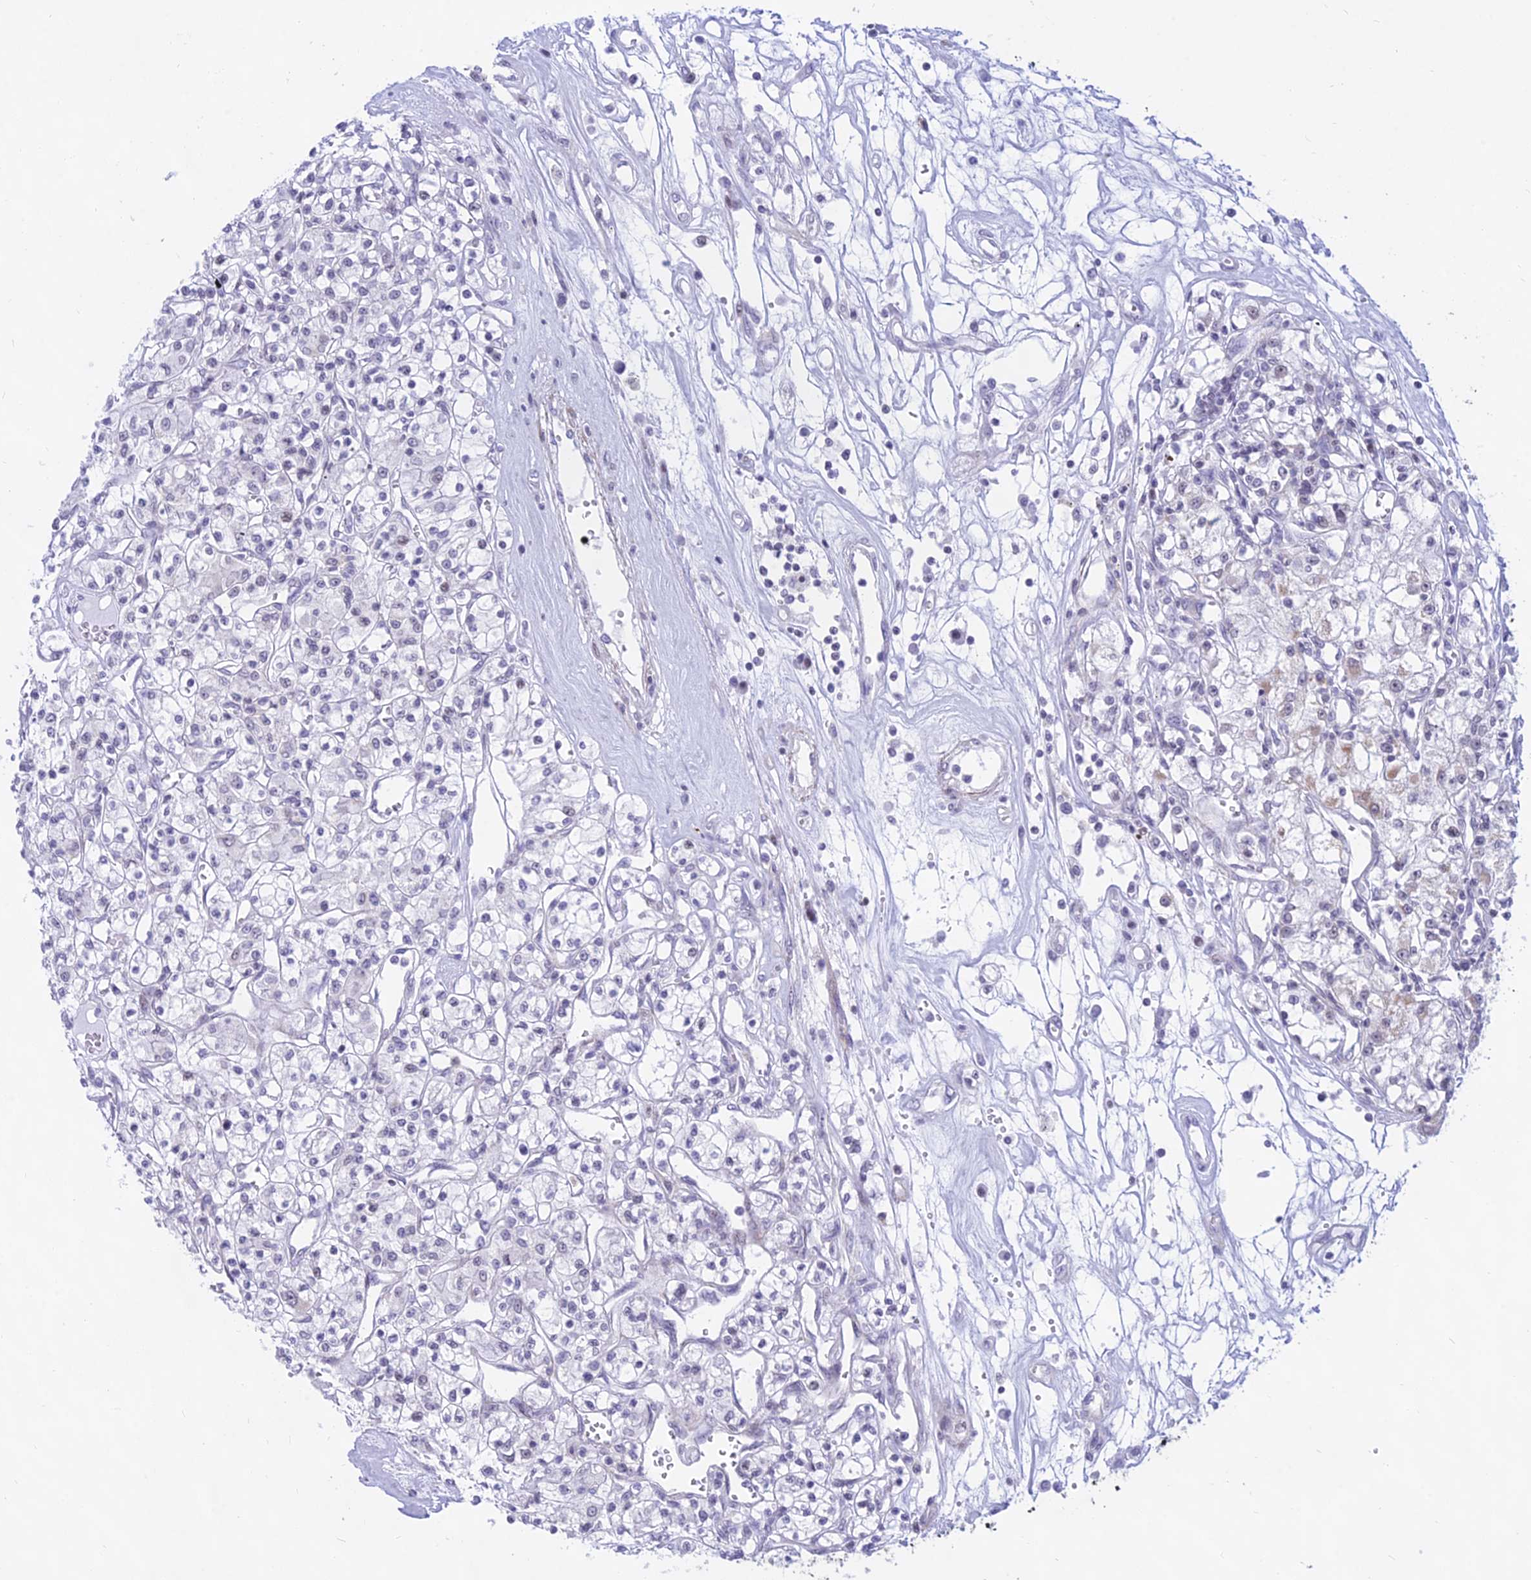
{"staining": {"intensity": "negative", "quantity": "none", "location": "none"}, "tissue": "renal cancer", "cell_type": "Tumor cells", "image_type": "cancer", "snomed": [{"axis": "morphology", "description": "Adenocarcinoma, NOS"}, {"axis": "topography", "description": "Kidney"}], "caption": "This is an immunohistochemistry photomicrograph of human renal cancer (adenocarcinoma). There is no expression in tumor cells.", "gene": "KRR1", "patient": {"sex": "female", "age": 59}}